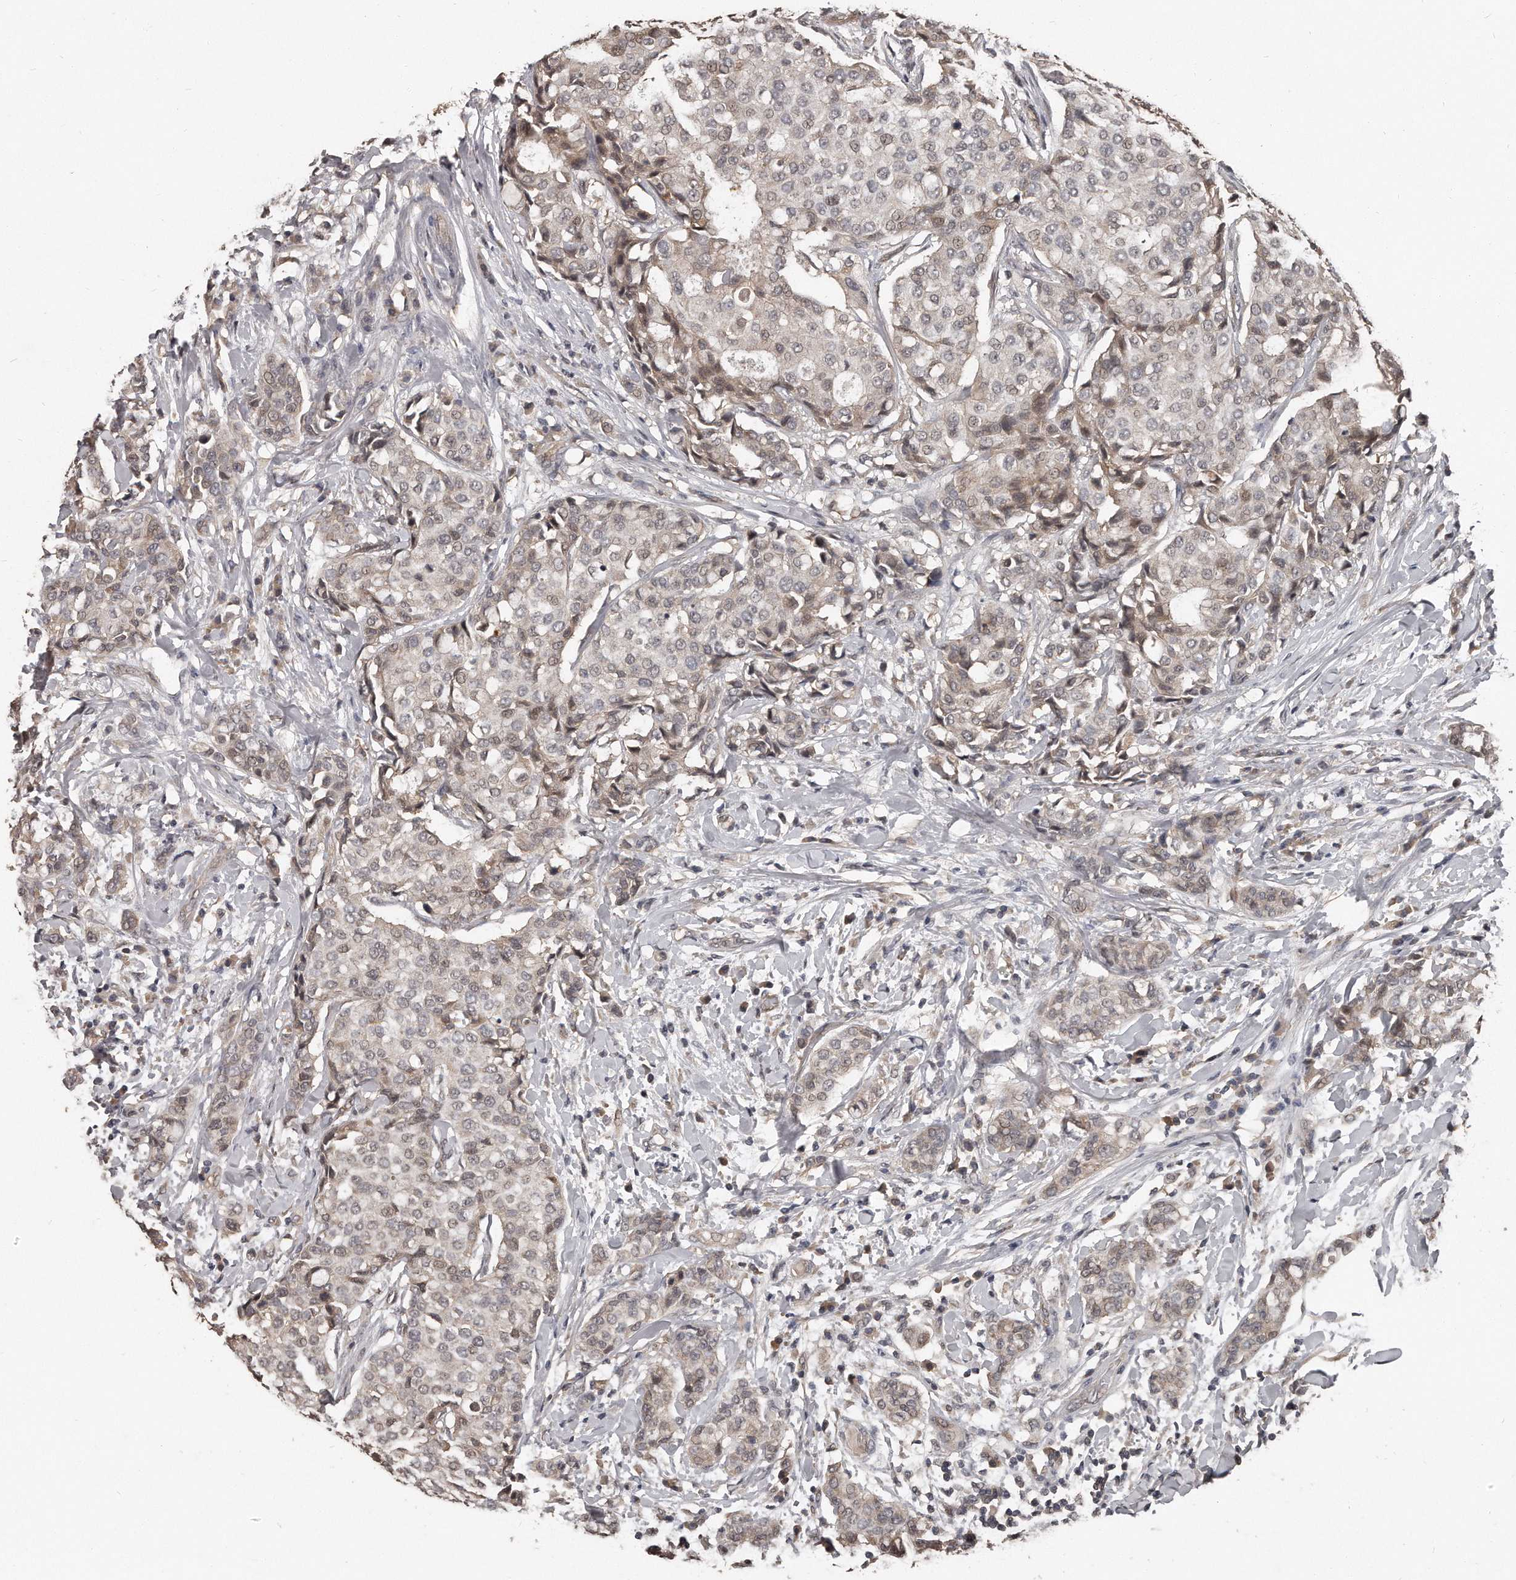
{"staining": {"intensity": "weak", "quantity": "<25%", "location": "nuclear"}, "tissue": "breast cancer", "cell_type": "Tumor cells", "image_type": "cancer", "snomed": [{"axis": "morphology", "description": "Duct carcinoma"}, {"axis": "topography", "description": "Breast"}], "caption": "A high-resolution photomicrograph shows immunohistochemistry (IHC) staining of breast cancer, which exhibits no significant expression in tumor cells.", "gene": "GRB10", "patient": {"sex": "female", "age": 27}}